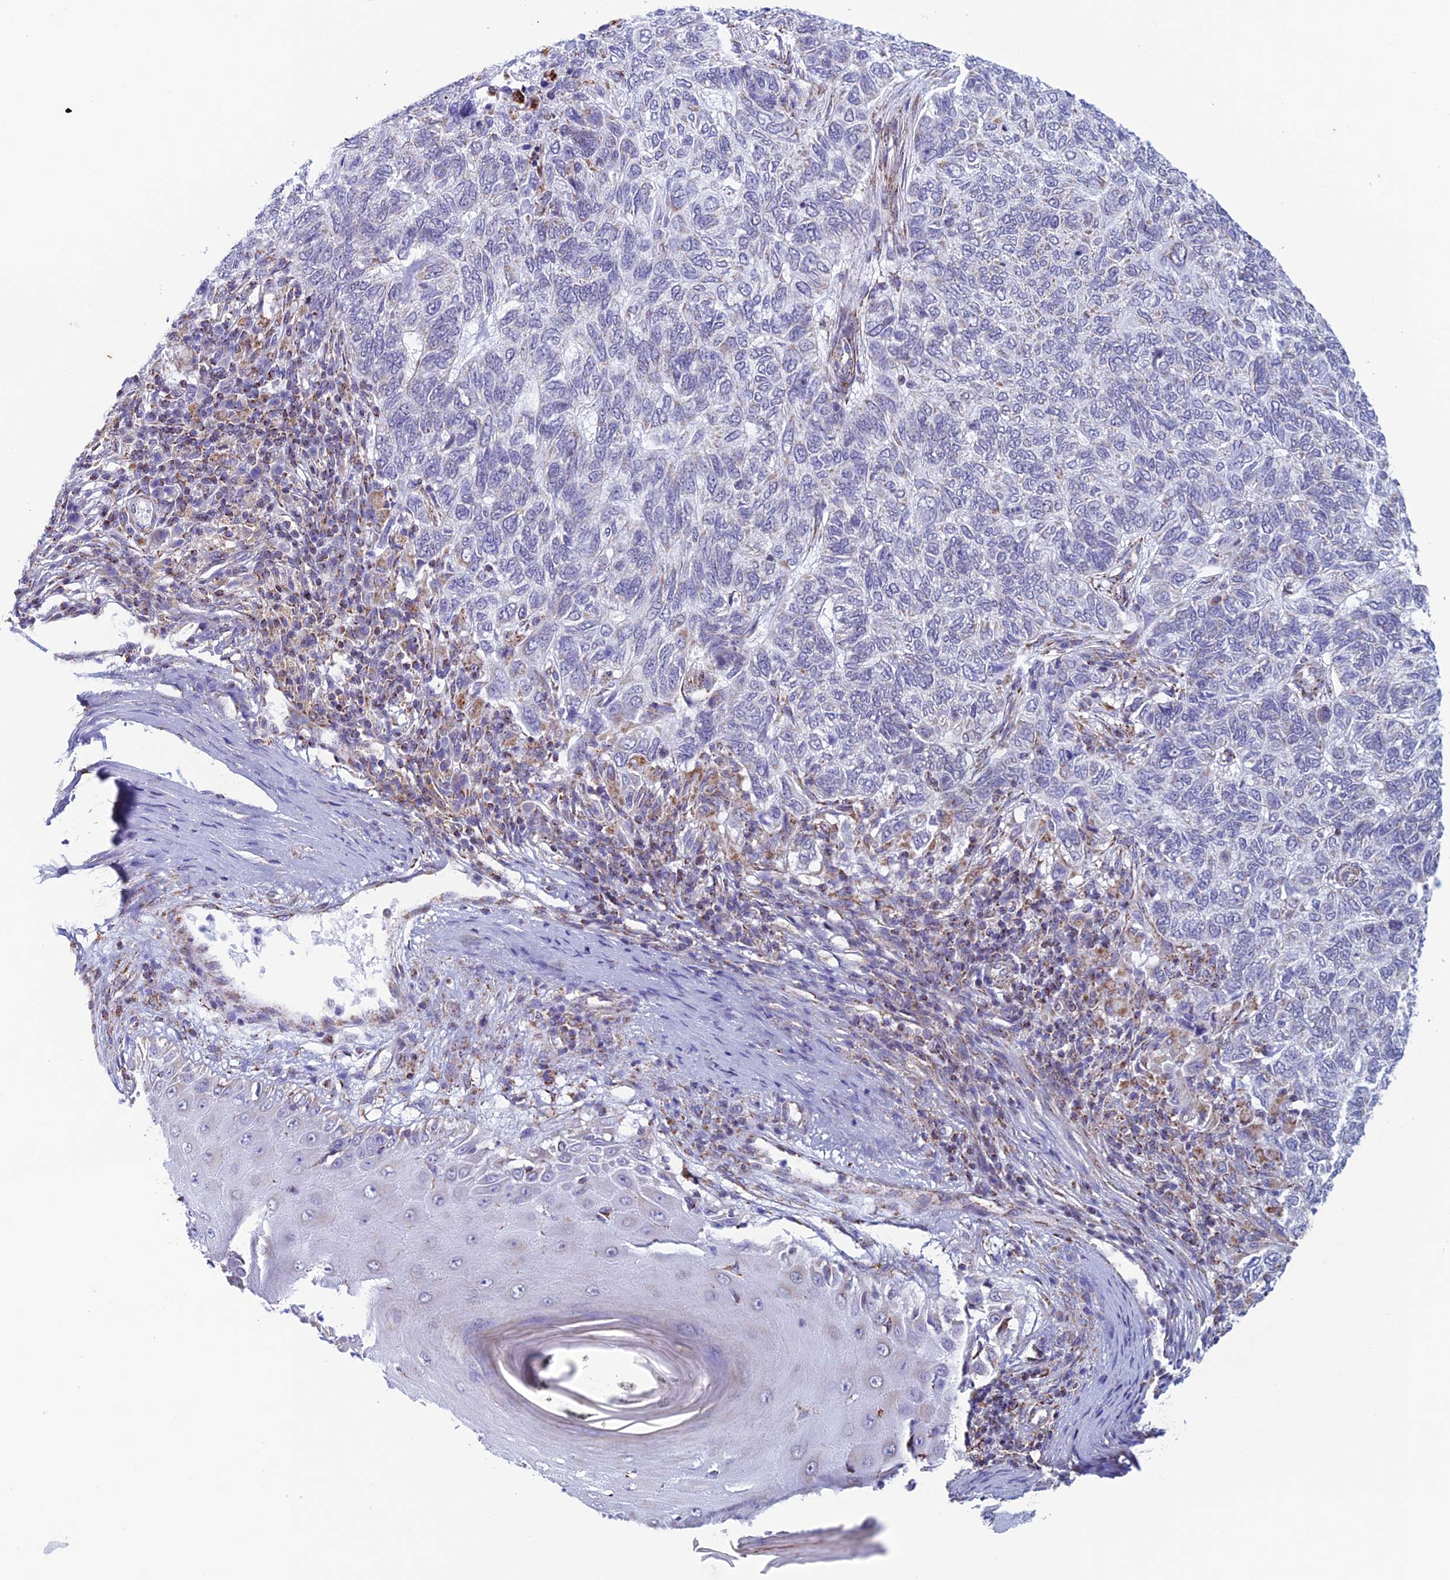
{"staining": {"intensity": "negative", "quantity": "none", "location": "none"}, "tissue": "skin cancer", "cell_type": "Tumor cells", "image_type": "cancer", "snomed": [{"axis": "morphology", "description": "Basal cell carcinoma"}, {"axis": "topography", "description": "Skin"}], "caption": "There is no significant staining in tumor cells of skin cancer (basal cell carcinoma).", "gene": "ZNG1B", "patient": {"sex": "female", "age": 65}}